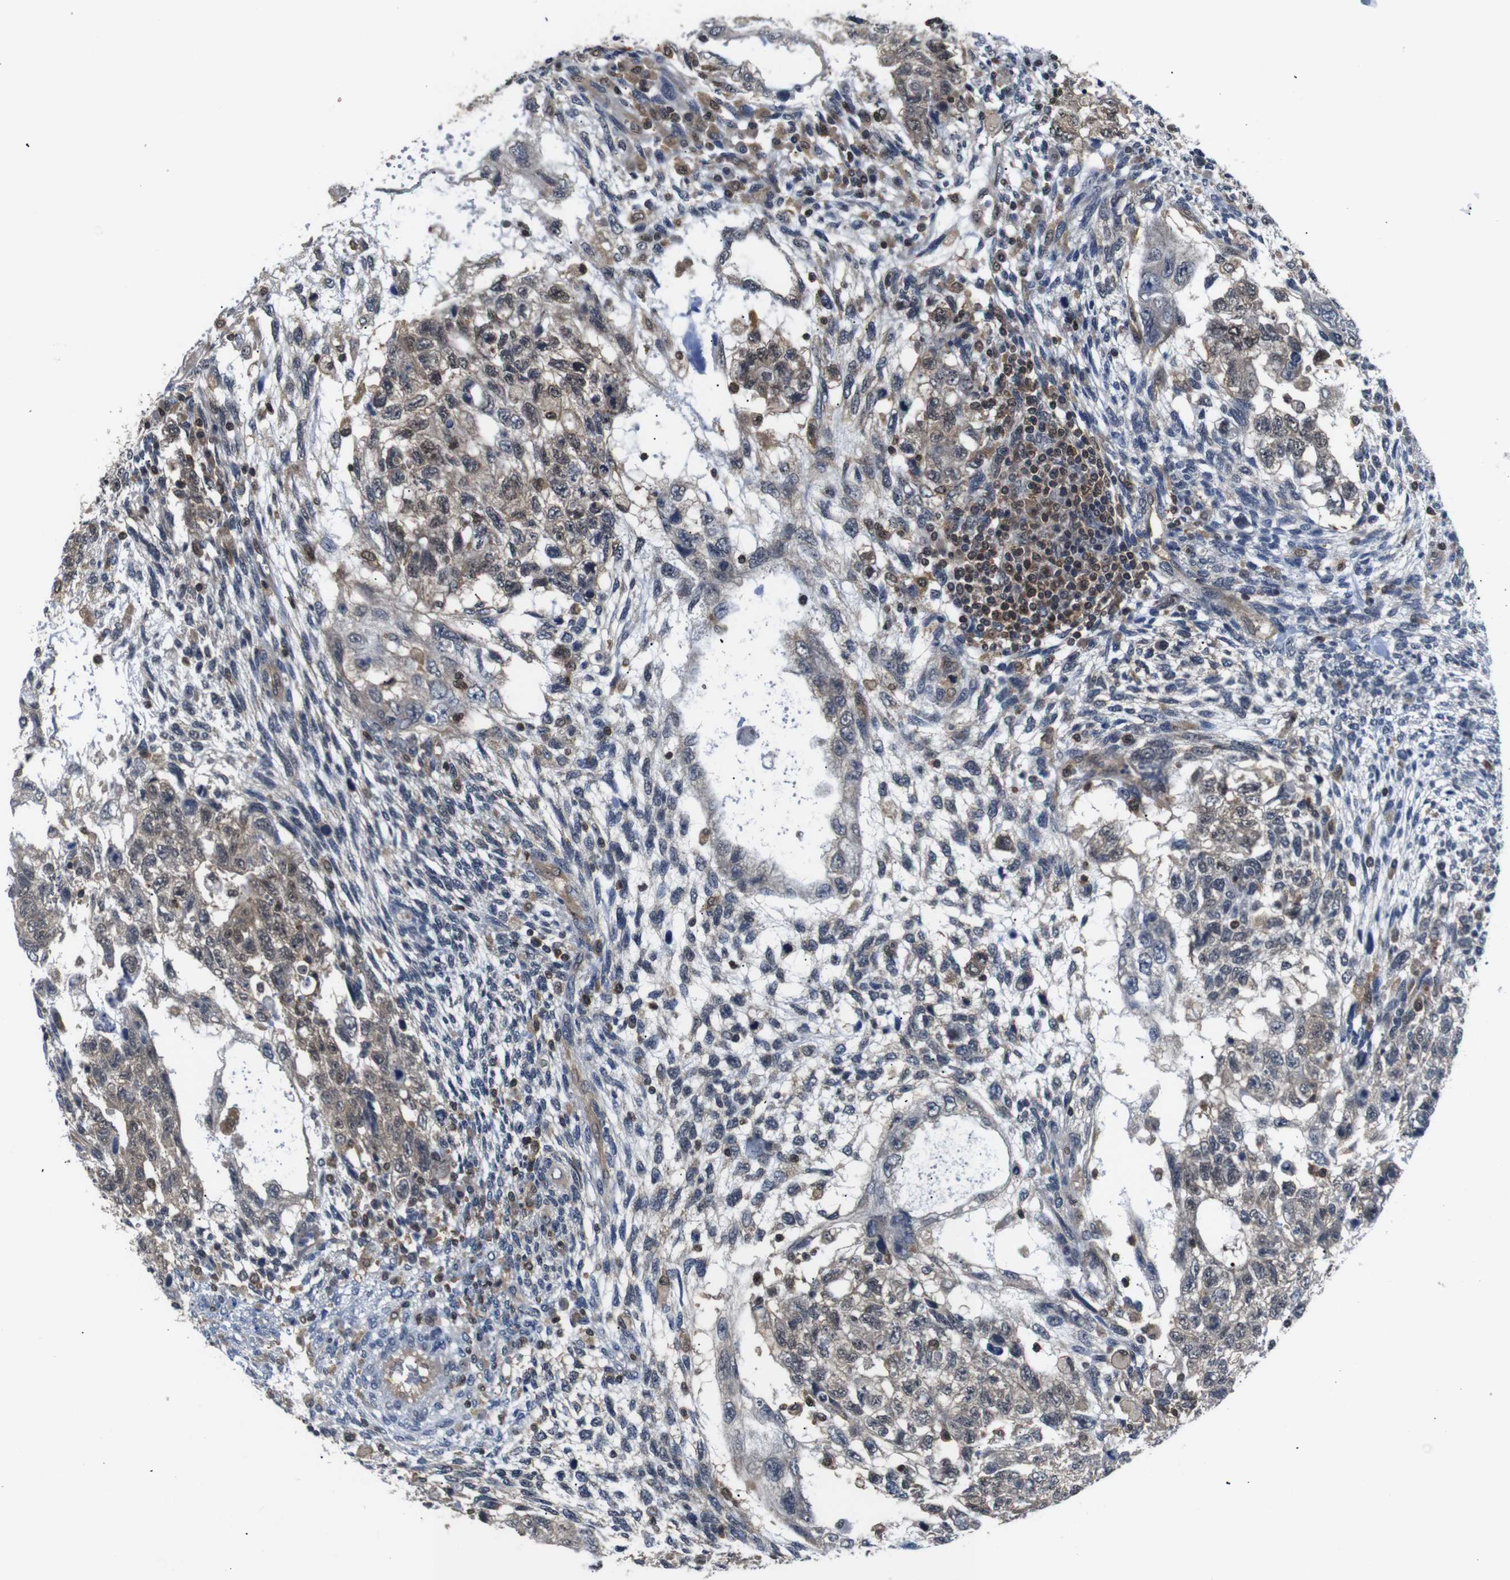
{"staining": {"intensity": "weak", "quantity": ">75%", "location": "cytoplasmic/membranous,nuclear"}, "tissue": "testis cancer", "cell_type": "Tumor cells", "image_type": "cancer", "snomed": [{"axis": "morphology", "description": "Normal tissue, NOS"}, {"axis": "morphology", "description": "Carcinoma, Embryonal, NOS"}, {"axis": "topography", "description": "Testis"}], "caption": "Protein expression by IHC shows weak cytoplasmic/membranous and nuclear staining in about >75% of tumor cells in embryonal carcinoma (testis). (DAB (3,3'-diaminobenzidine) IHC with brightfield microscopy, high magnification).", "gene": "UBXN1", "patient": {"sex": "male", "age": 36}}